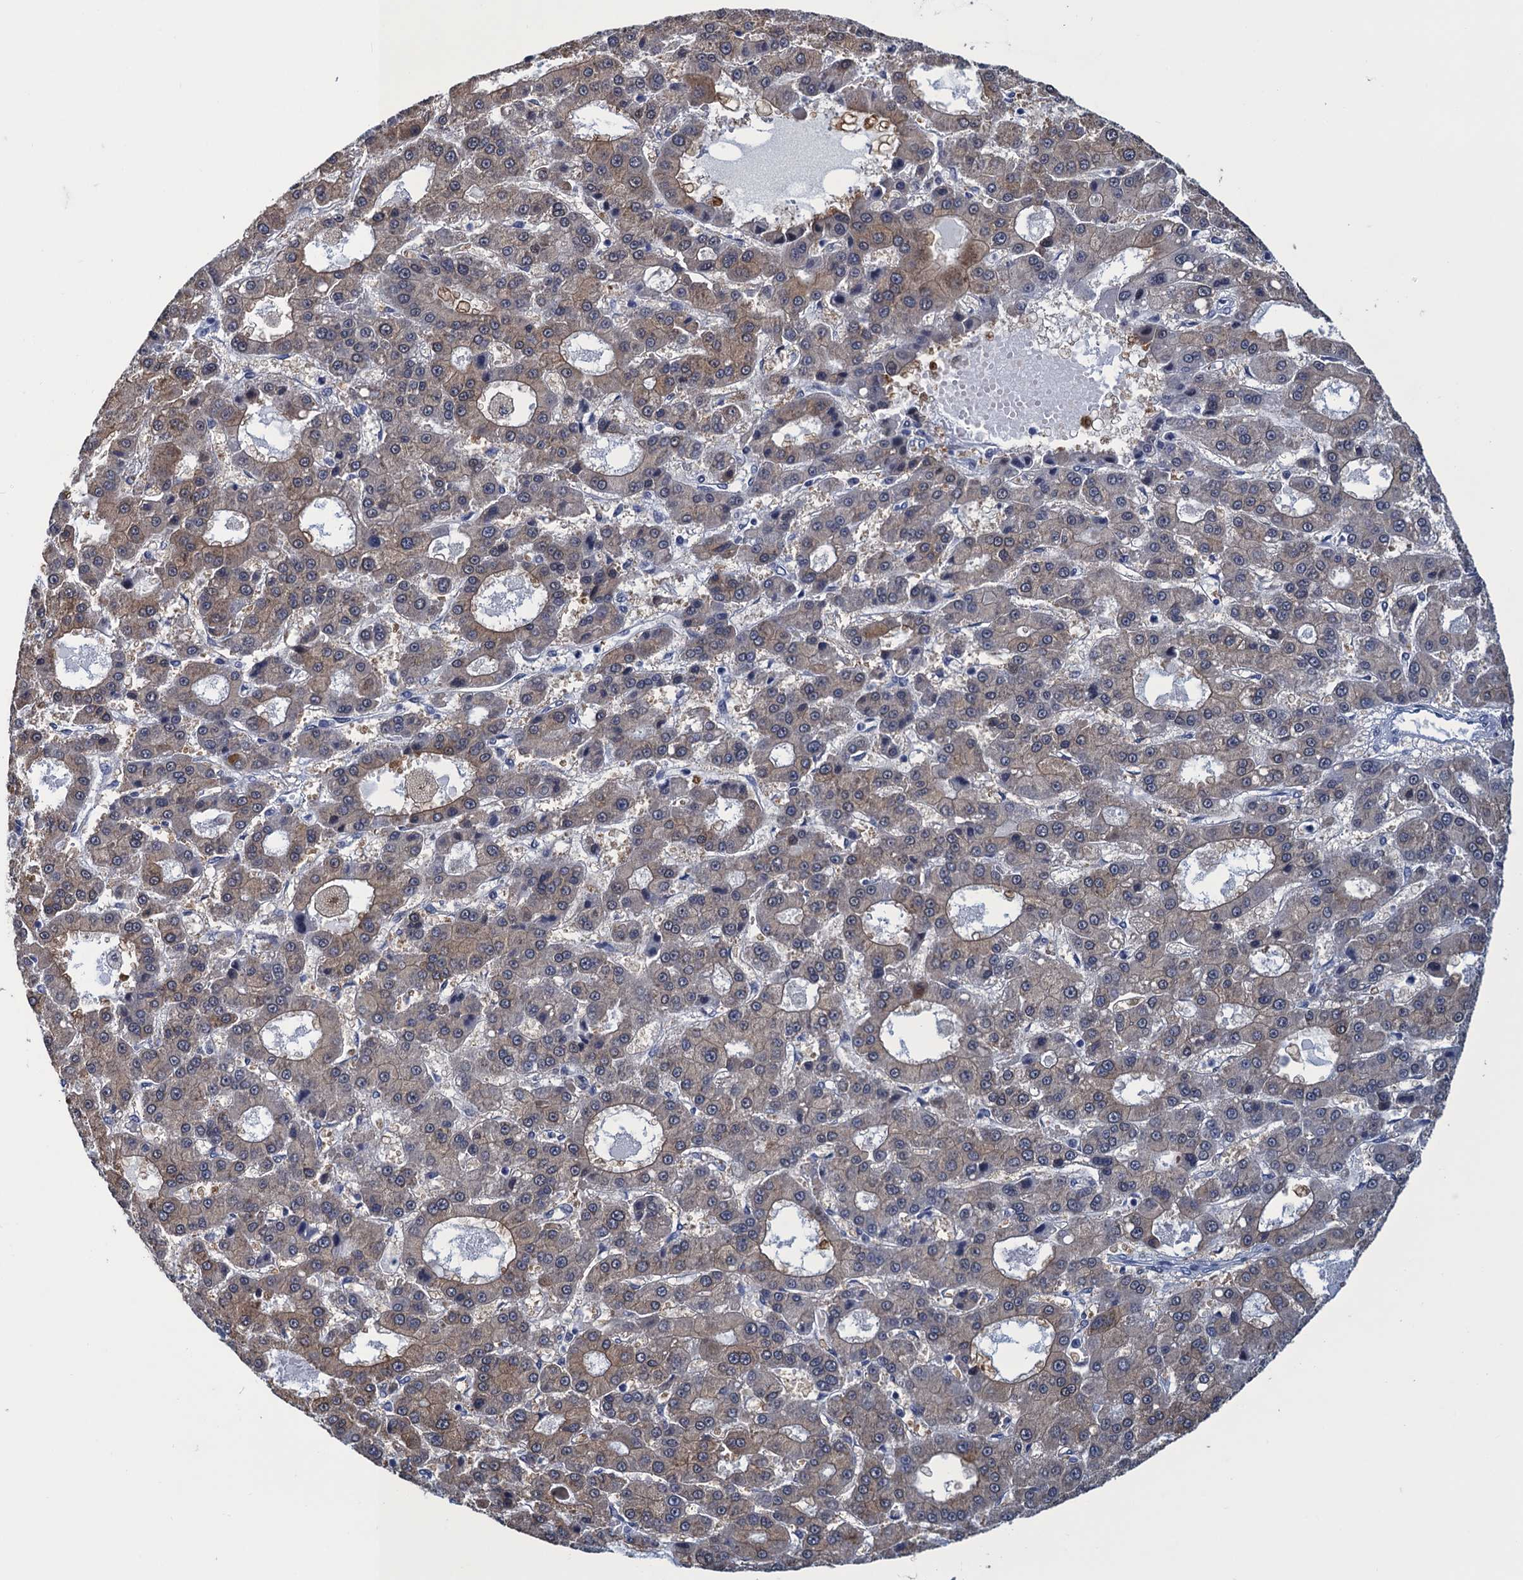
{"staining": {"intensity": "weak", "quantity": ">75%", "location": "cytoplasmic/membranous"}, "tissue": "liver cancer", "cell_type": "Tumor cells", "image_type": "cancer", "snomed": [{"axis": "morphology", "description": "Carcinoma, Hepatocellular, NOS"}, {"axis": "topography", "description": "Liver"}], "caption": "Immunohistochemistry (IHC) (DAB (3,3'-diaminobenzidine)) staining of liver cancer (hepatocellular carcinoma) shows weak cytoplasmic/membranous protein positivity in approximately >75% of tumor cells.", "gene": "GINS3", "patient": {"sex": "male", "age": 70}}